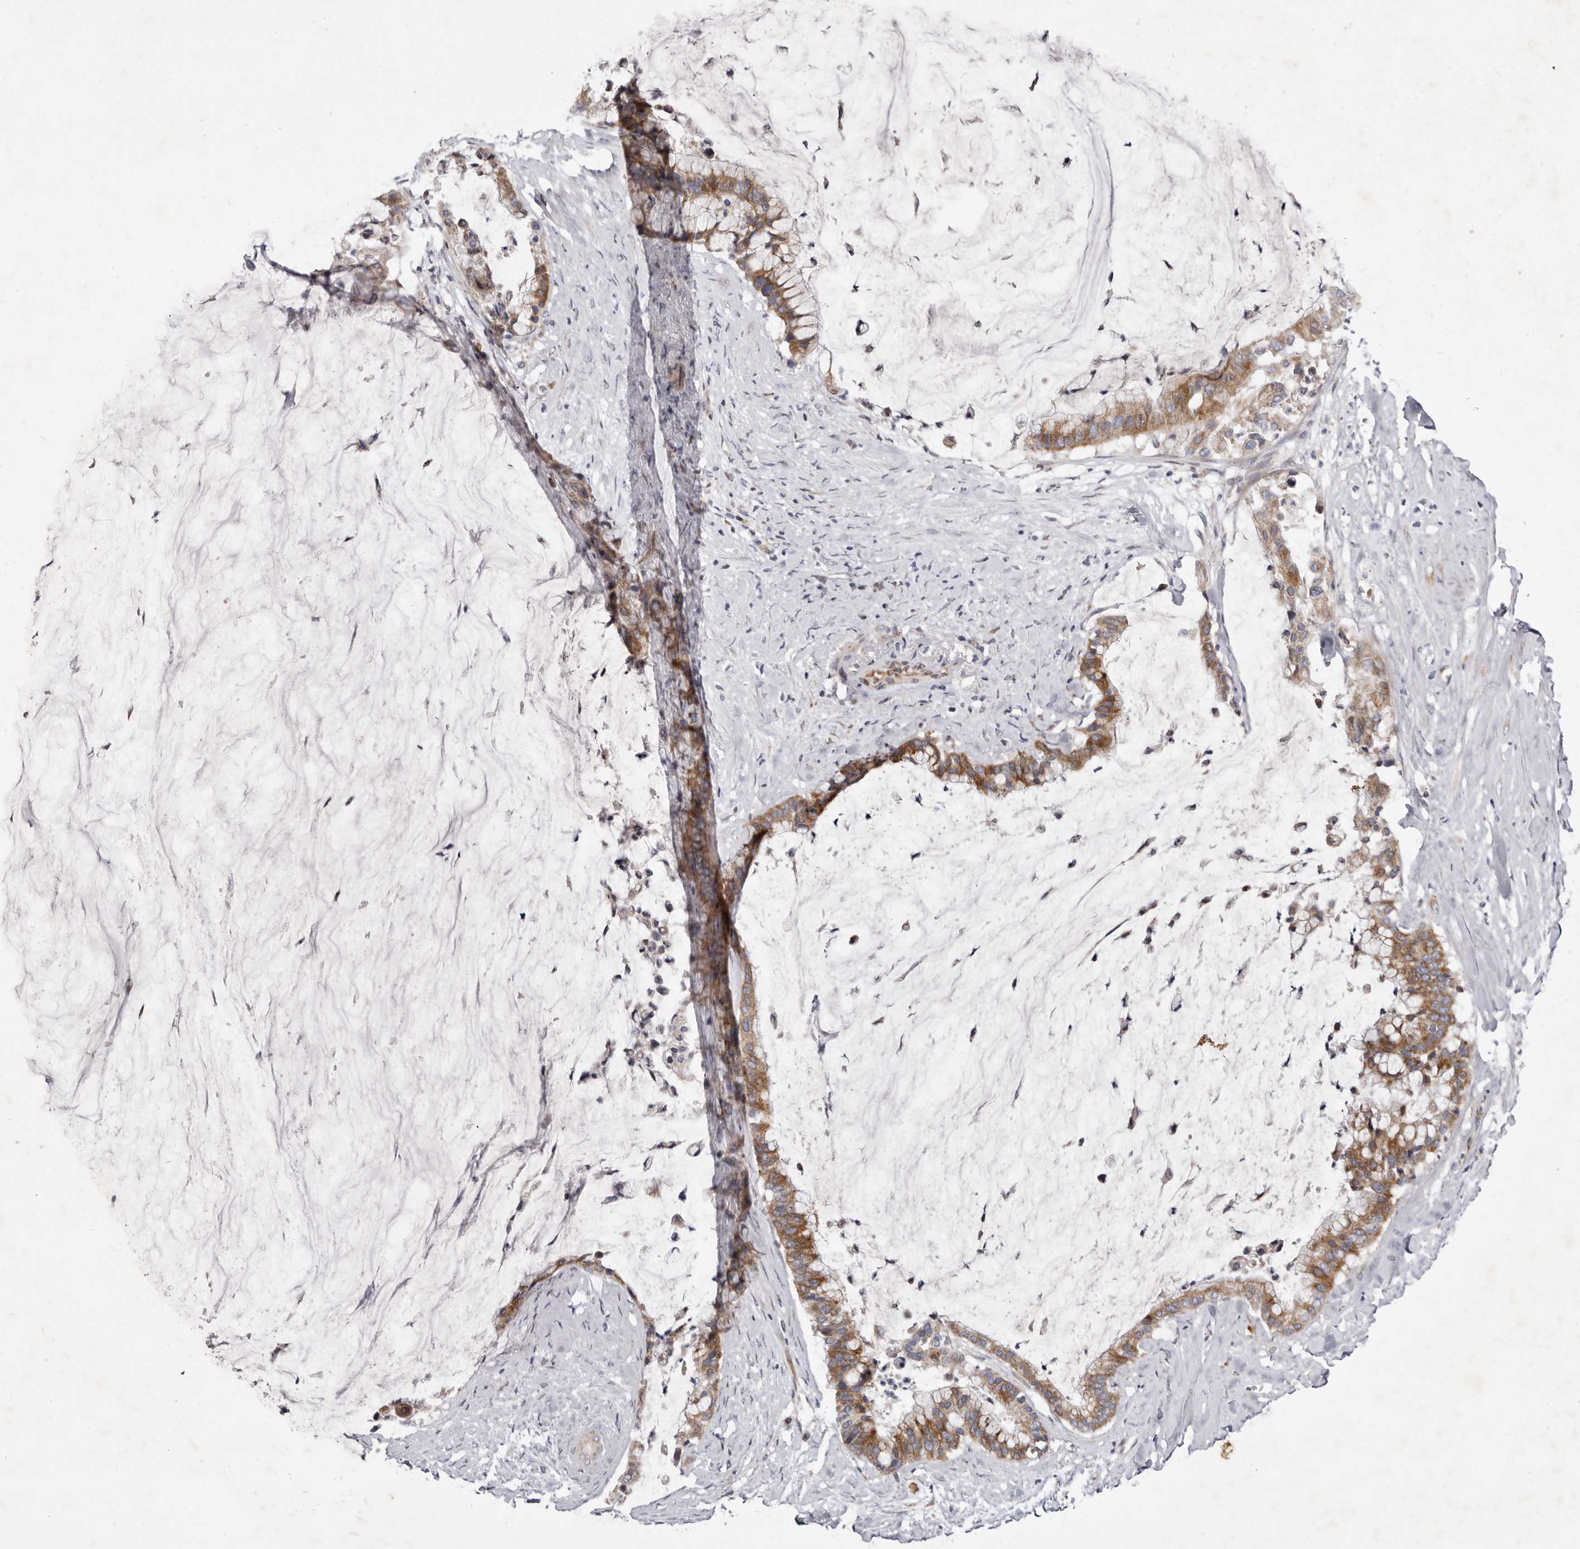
{"staining": {"intensity": "moderate", "quantity": ">75%", "location": "cytoplasmic/membranous"}, "tissue": "pancreatic cancer", "cell_type": "Tumor cells", "image_type": "cancer", "snomed": [{"axis": "morphology", "description": "Adenocarcinoma, NOS"}, {"axis": "topography", "description": "Pancreas"}], "caption": "The photomicrograph reveals a brown stain indicating the presence of a protein in the cytoplasmic/membranous of tumor cells in adenocarcinoma (pancreatic).", "gene": "TIMM17B", "patient": {"sex": "male", "age": 41}}